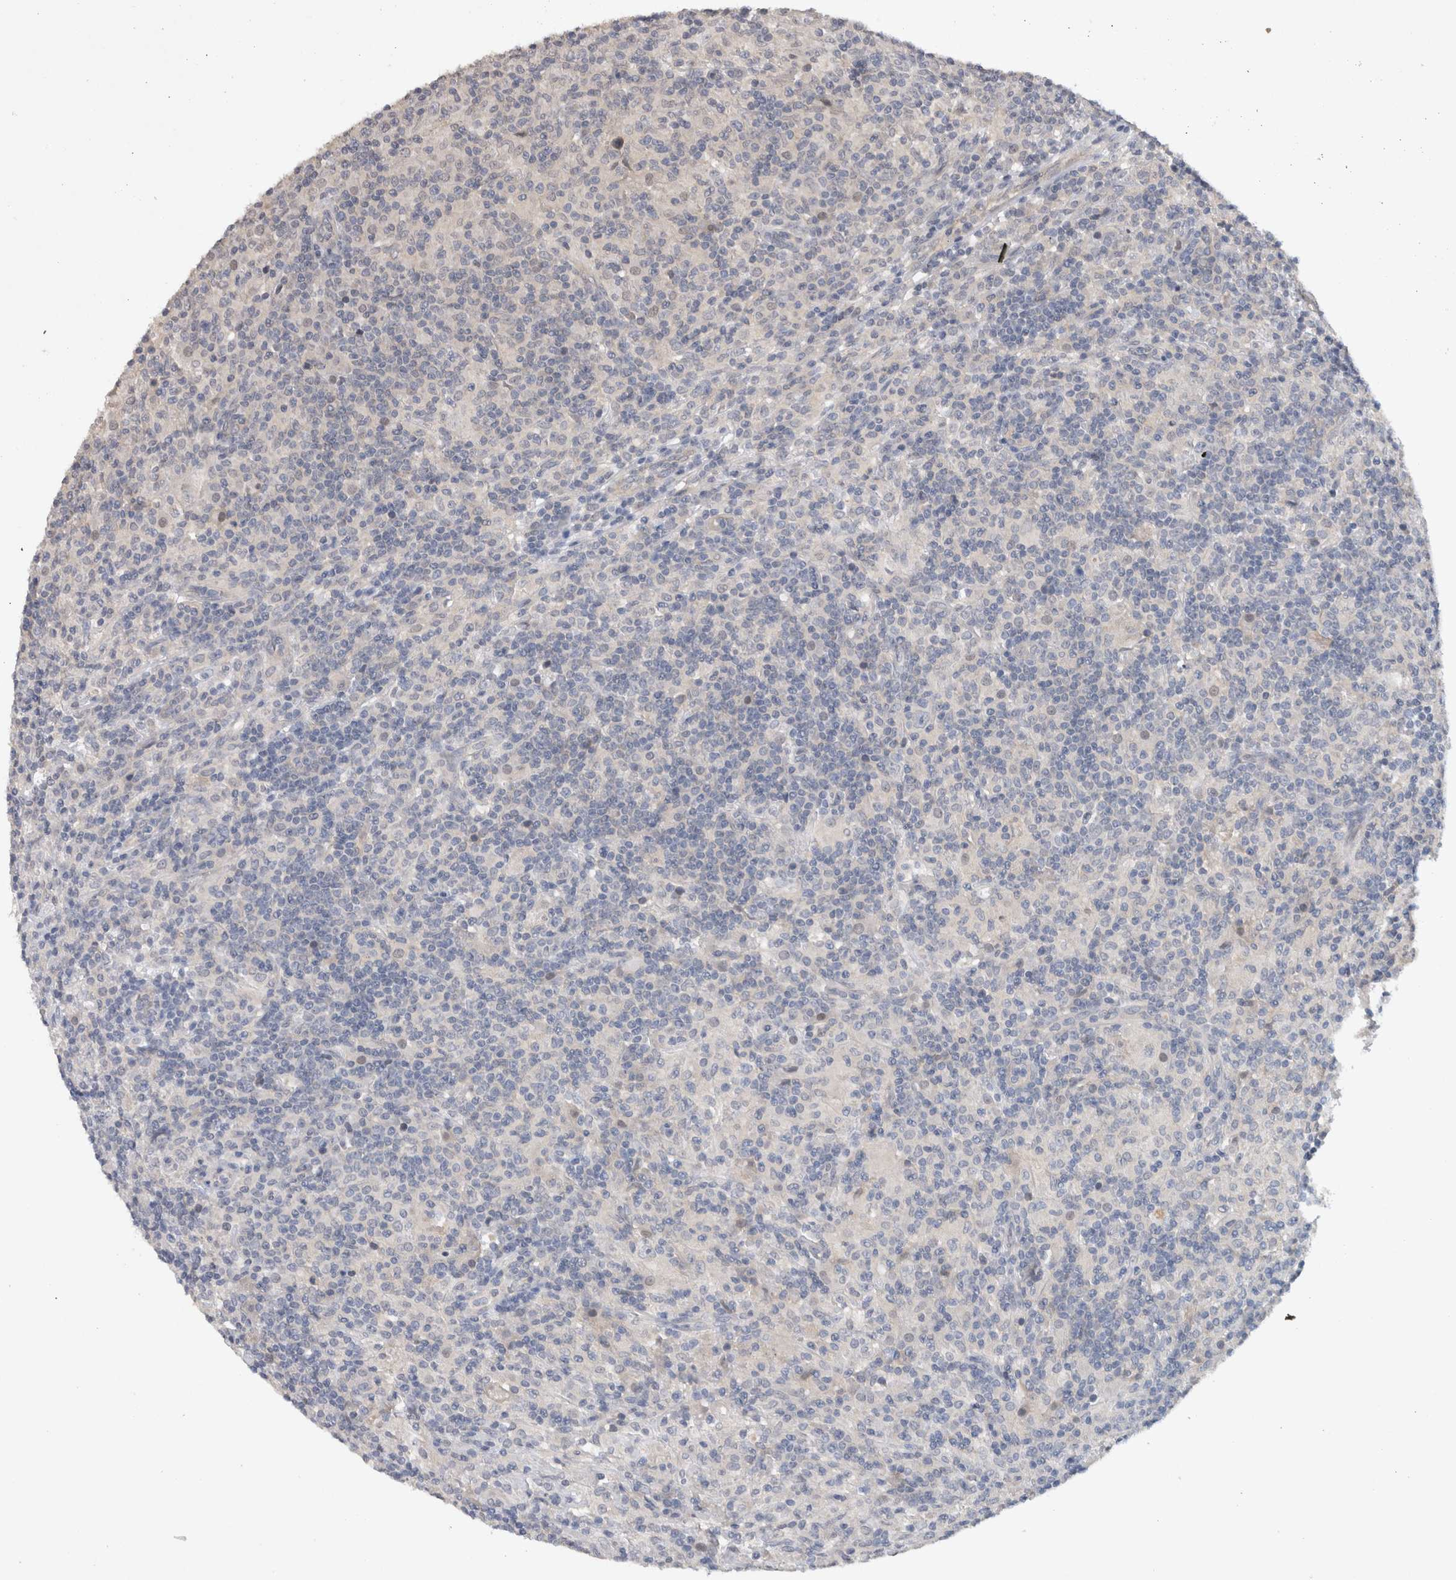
{"staining": {"intensity": "negative", "quantity": "none", "location": "none"}, "tissue": "lymphoma", "cell_type": "Tumor cells", "image_type": "cancer", "snomed": [{"axis": "morphology", "description": "Hodgkin's disease, NOS"}, {"axis": "topography", "description": "Lymph node"}], "caption": "There is no significant positivity in tumor cells of Hodgkin's disease. Nuclei are stained in blue.", "gene": "HEXD", "patient": {"sex": "male", "age": 70}}